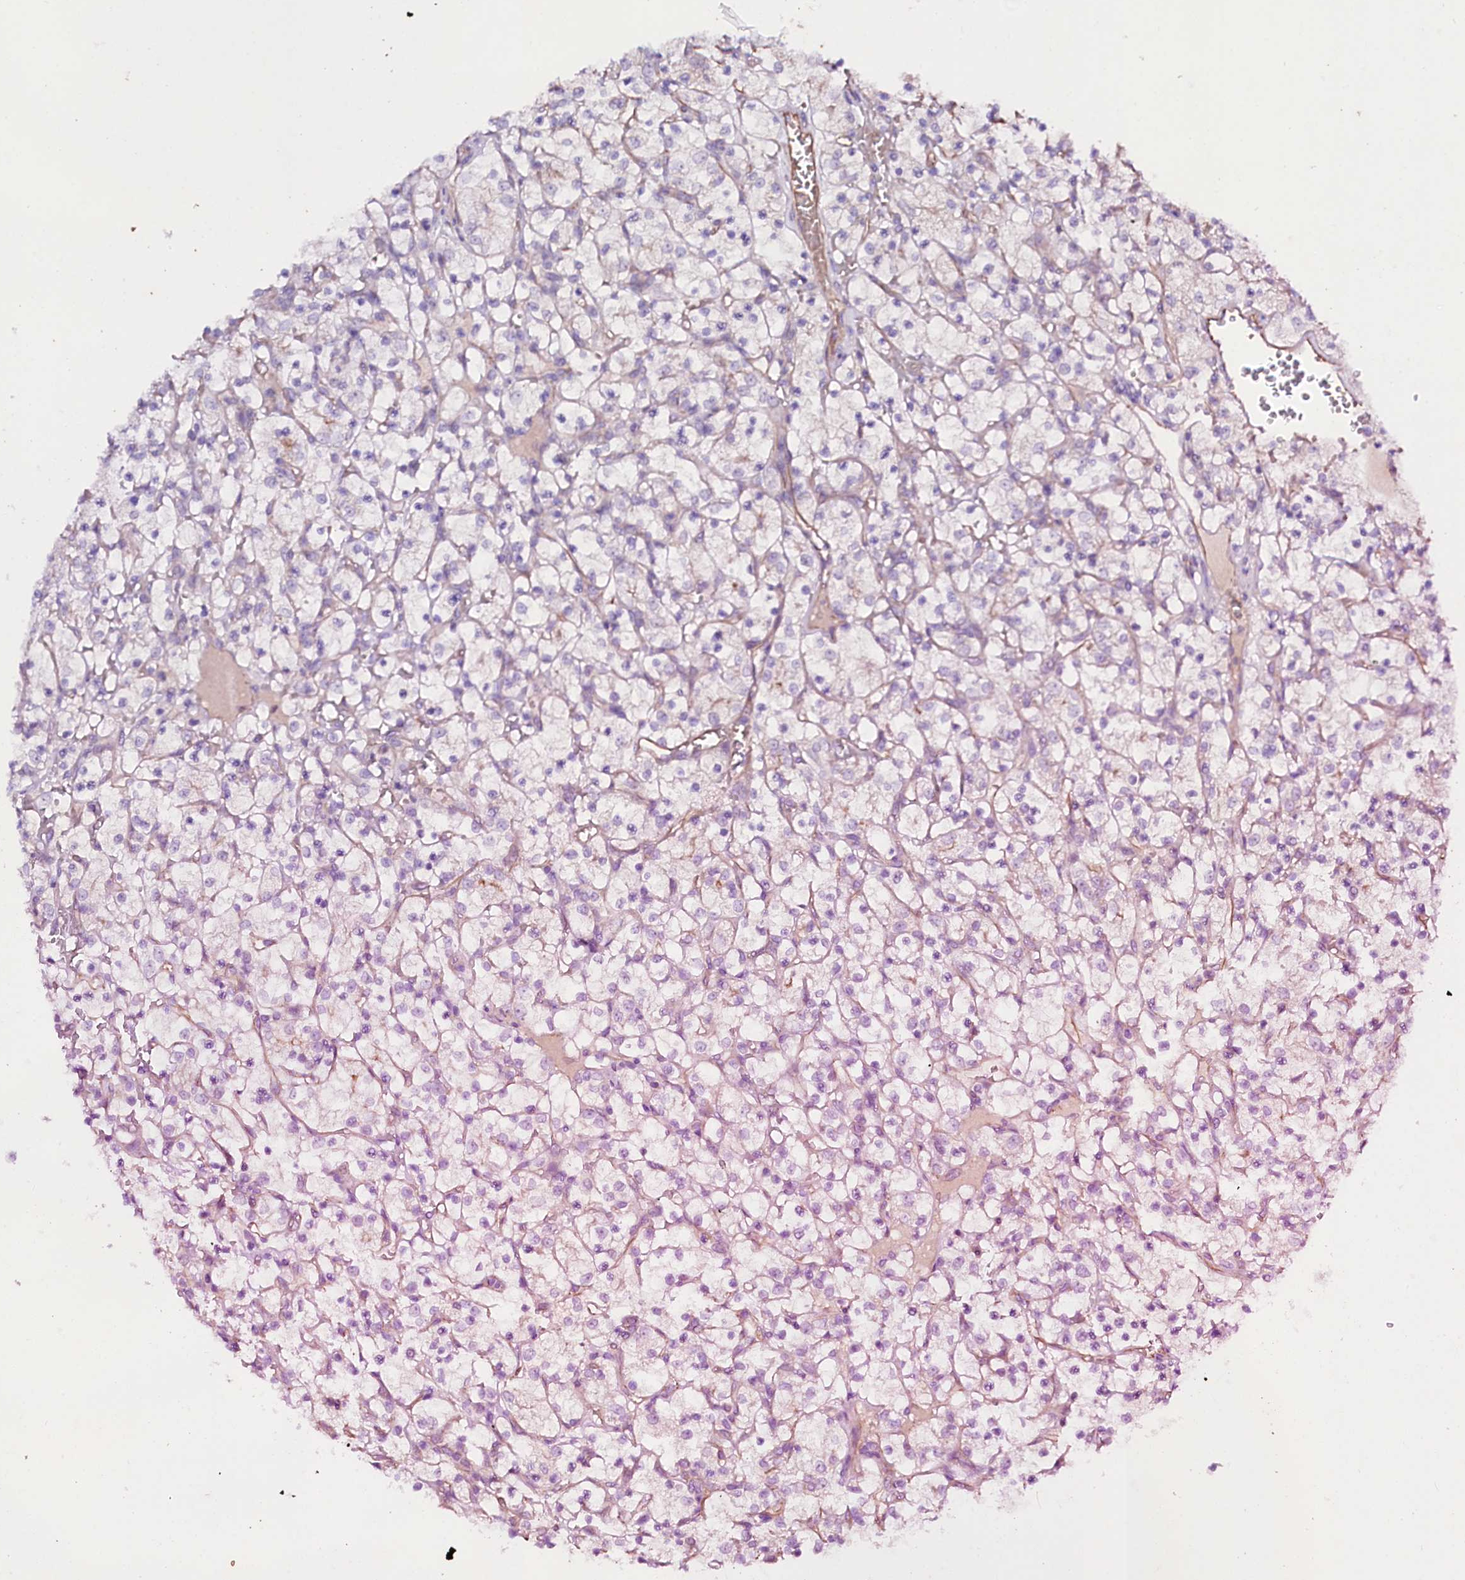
{"staining": {"intensity": "negative", "quantity": "none", "location": "none"}, "tissue": "renal cancer", "cell_type": "Tumor cells", "image_type": "cancer", "snomed": [{"axis": "morphology", "description": "Adenocarcinoma, NOS"}, {"axis": "topography", "description": "Kidney"}], "caption": "Immunohistochemistry micrograph of human renal cancer stained for a protein (brown), which displays no positivity in tumor cells.", "gene": "SLC7A1", "patient": {"sex": "female", "age": 69}}